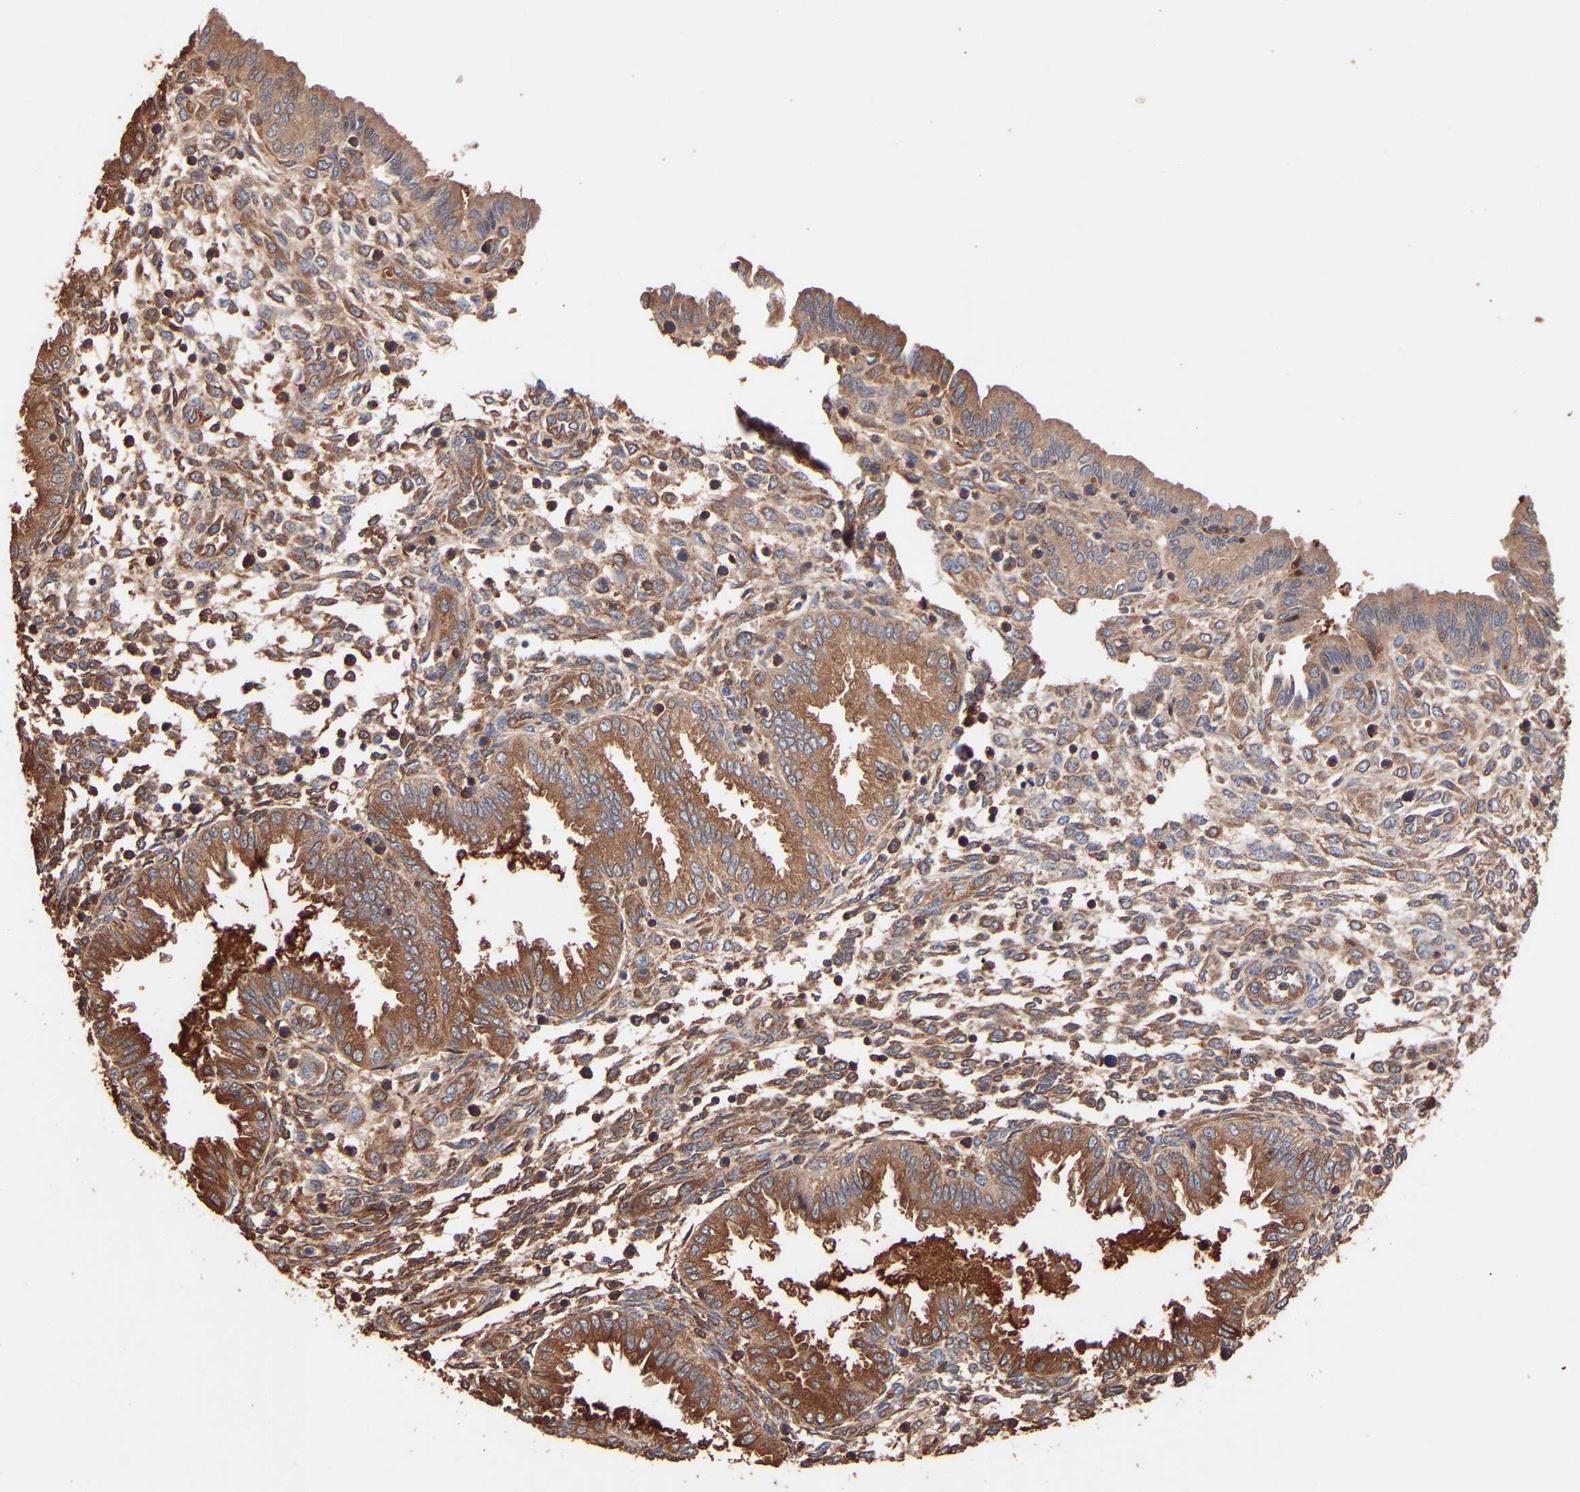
{"staining": {"intensity": "moderate", "quantity": ">75%", "location": "cytoplasmic/membranous"}, "tissue": "endometrium", "cell_type": "Cells in endometrial stroma", "image_type": "normal", "snomed": [{"axis": "morphology", "description": "Normal tissue, NOS"}, {"axis": "topography", "description": "Endometrium"}], "caption": "This histopathology image exhibits normal endometrium stained with IHC to label a protein in brown. The cytoplasmic/membranous of cells in endometrial stroma show moderate positivity for the protein. Nuclei are counter-stained blue.", "gene": "TMEM268", "patient": {"sex": "female", "age": 33}}